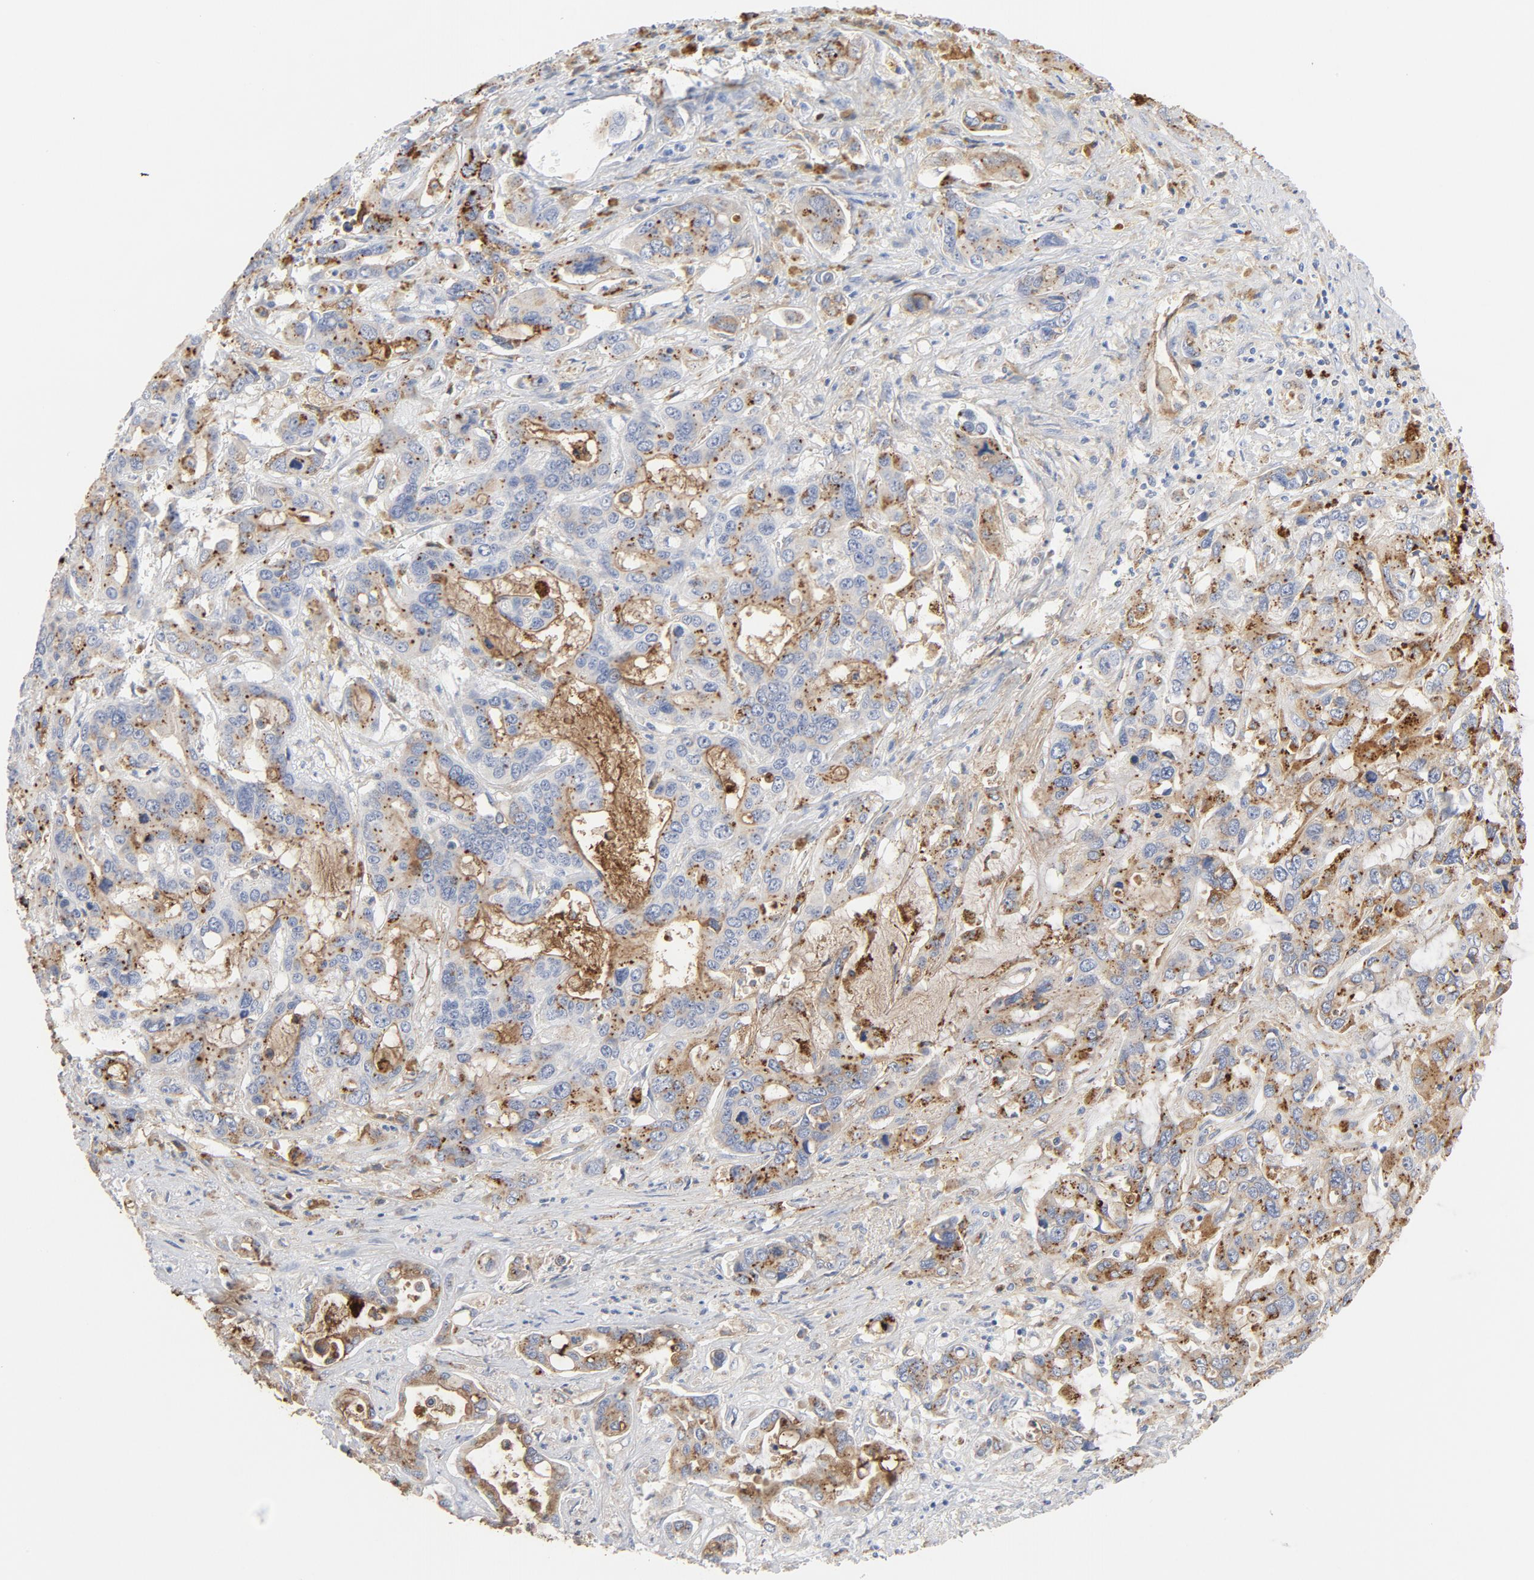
{"staining": {"intensity": "moderate", "quantity": "25%-75%", "location": "cytoplasmic/membranous"}, "tissue": "liver cancer", "cell_type": "Tumor cells", "image_type": "cancer", "snomed": [{"axis": "morphology", "description": "Cholangiocarcinoma"}, {"axis": "topography", "description": "Liver"}], "caption": "Liver cancer (cholangiocarcinoma) stained with DAB (3,3'-diaminobenzidine) immunohistochemistry reveals medium levels of moderate cytoplasmic/membranous staining in approximately 25%-75% of tumor cells.", "gene": "MAGEB17", "patient": {"sex": "female", "age": 65}}